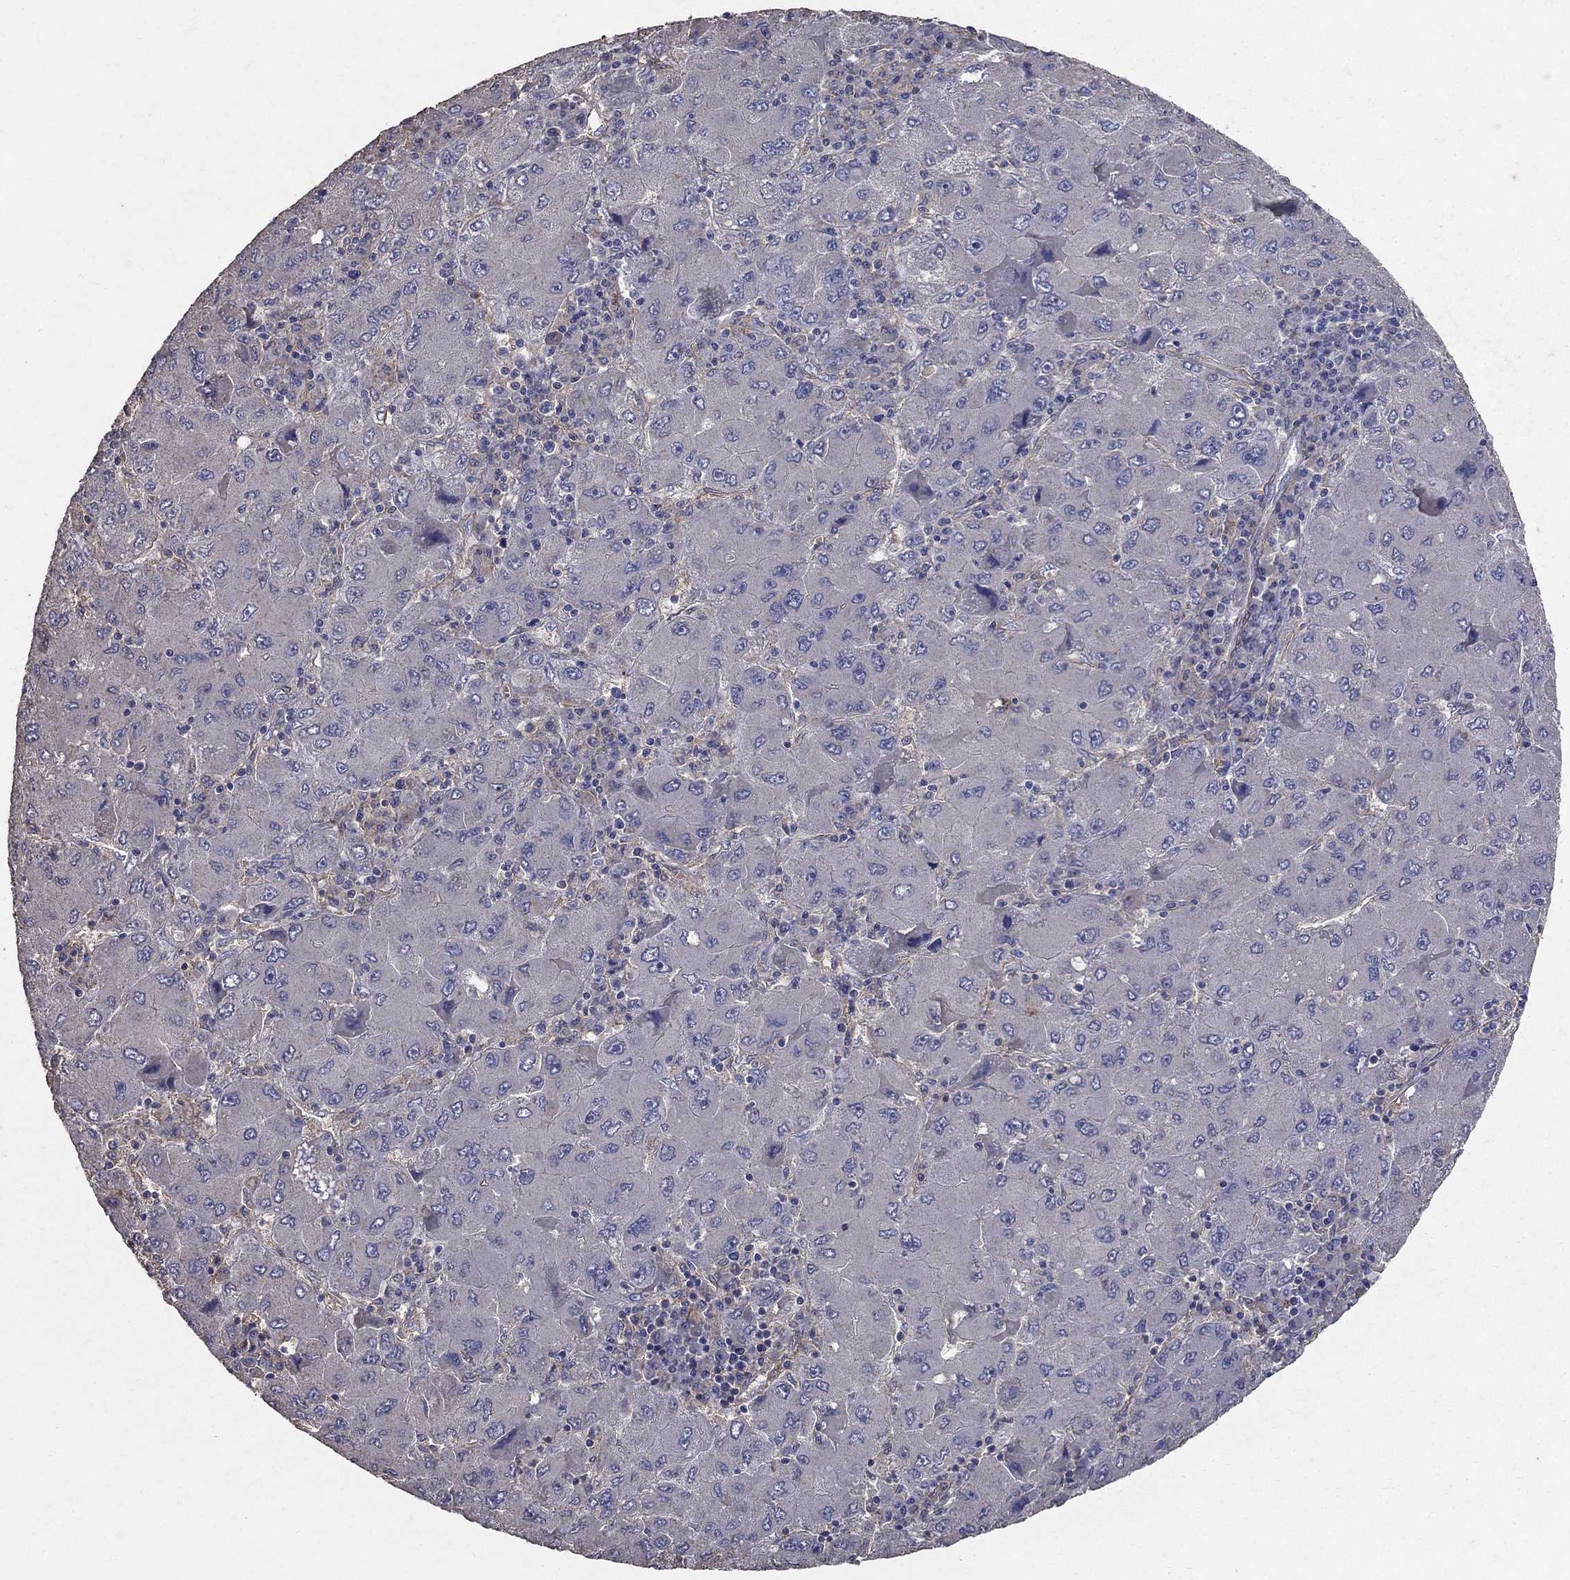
{"staining": {"intensity": "negative", "quantity": "none", "location": "none"}, "tissue": "liver cancer", "cell_type": "Tumor cells", "image_type": "cancer", "snomed": [{"axis": "morphology", "description": "Carcinoma, Hepatocellular, NOS"}, {"axis": "topography", "description": "Liver"}], "caption": "Immunohistochemistry micrograph of human liver cancer (hepatocellular carcinoma) stained for a protein (brown), which demonstrates no positivity in tumor cells.", "gene": "MPP2", "patient": {"sex": "male", "age": 75}}